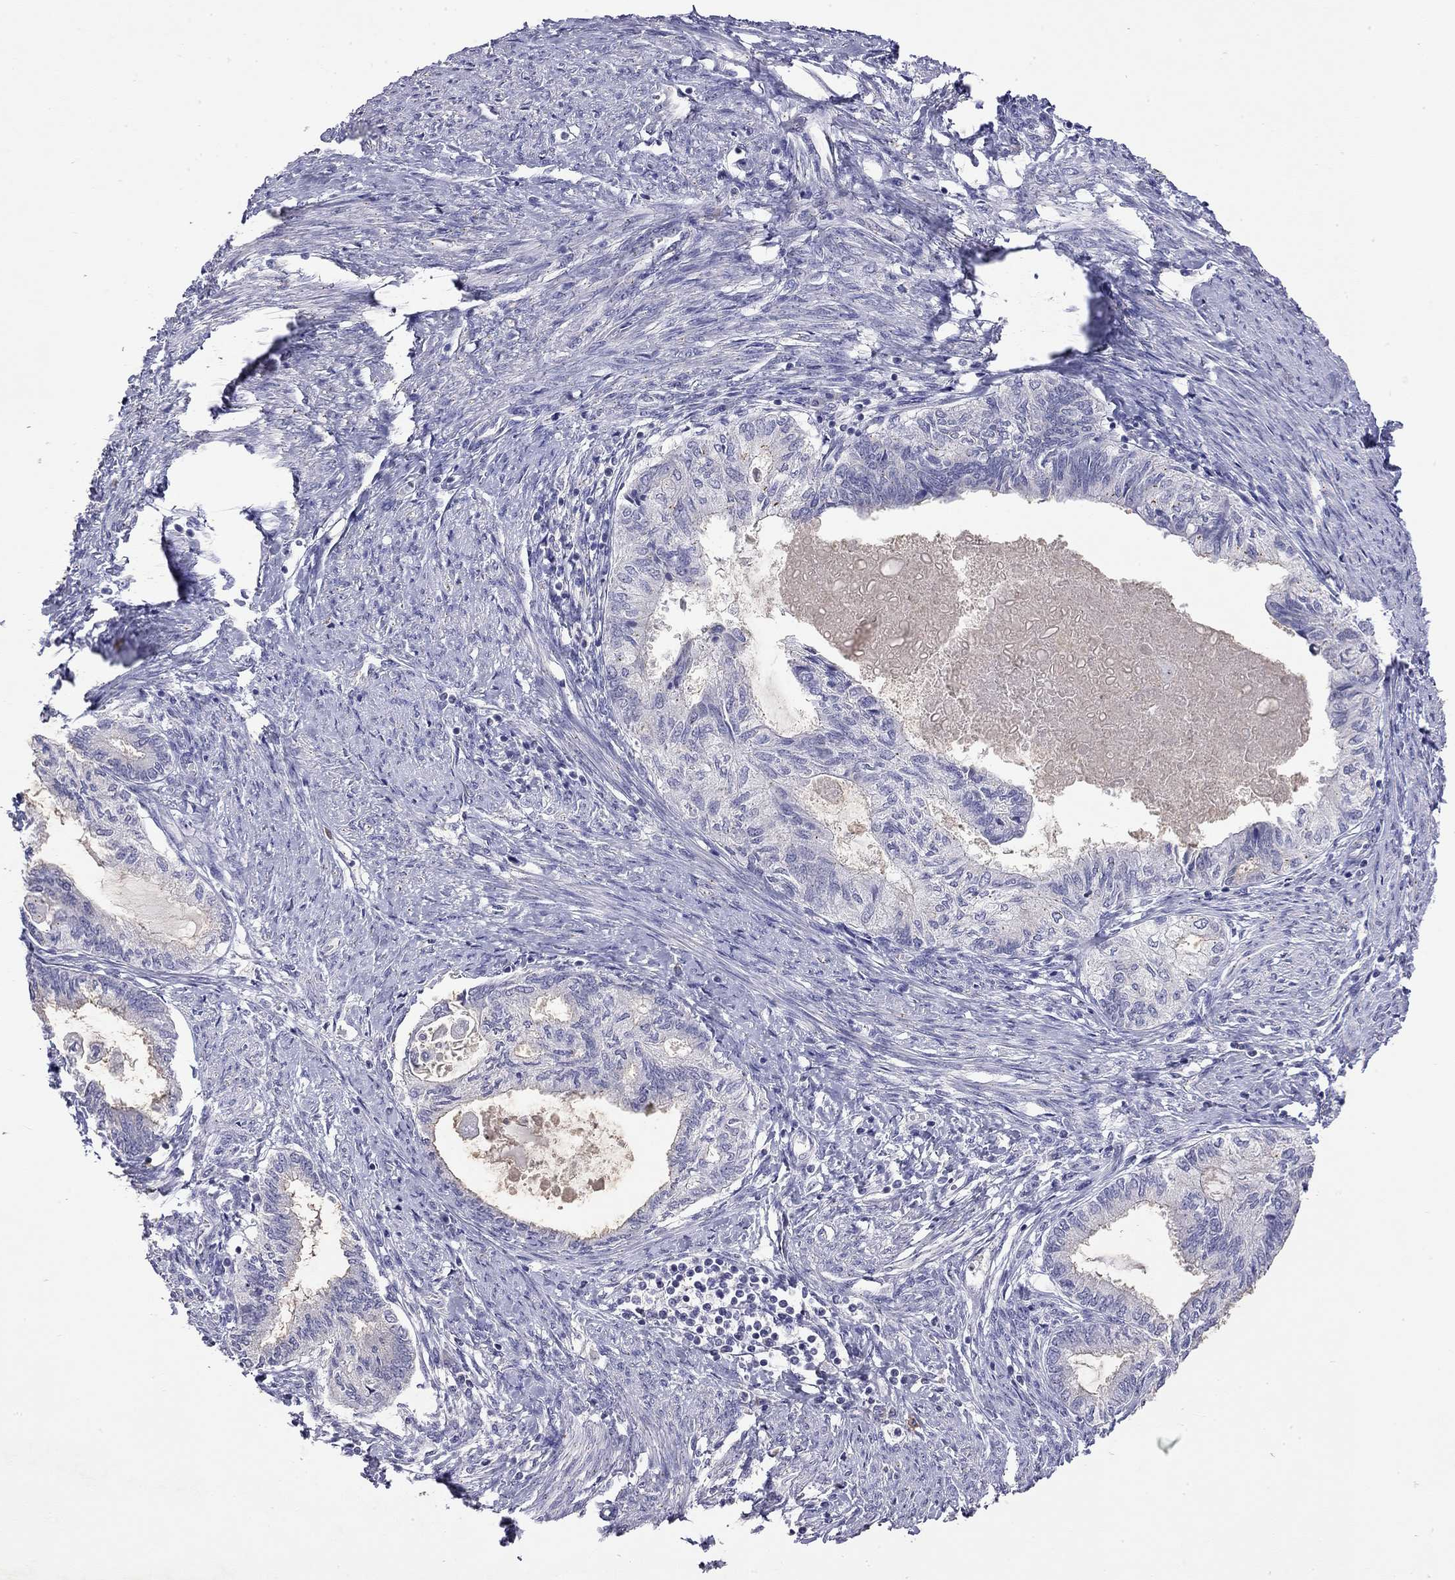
{"staining": {"intensity": "negative", "quantity": "none", "location": "none"}, "tissue": "endometrial cancer", "cell_type": "Tumor cells", "image_type": "cancer", "snomed": [{"axis": "morphology", "description": "Adenocarcinoma, NOS"}, {"axis": "topography", "description": "Endometrium"}], "caption": "Immunohistochemistry image of human endometrial cancer stained for a protein (brown), which exhibits no staining in tumor cells.", "gene": "WNK3", "patient": {"sex": "female", "age": 86}}